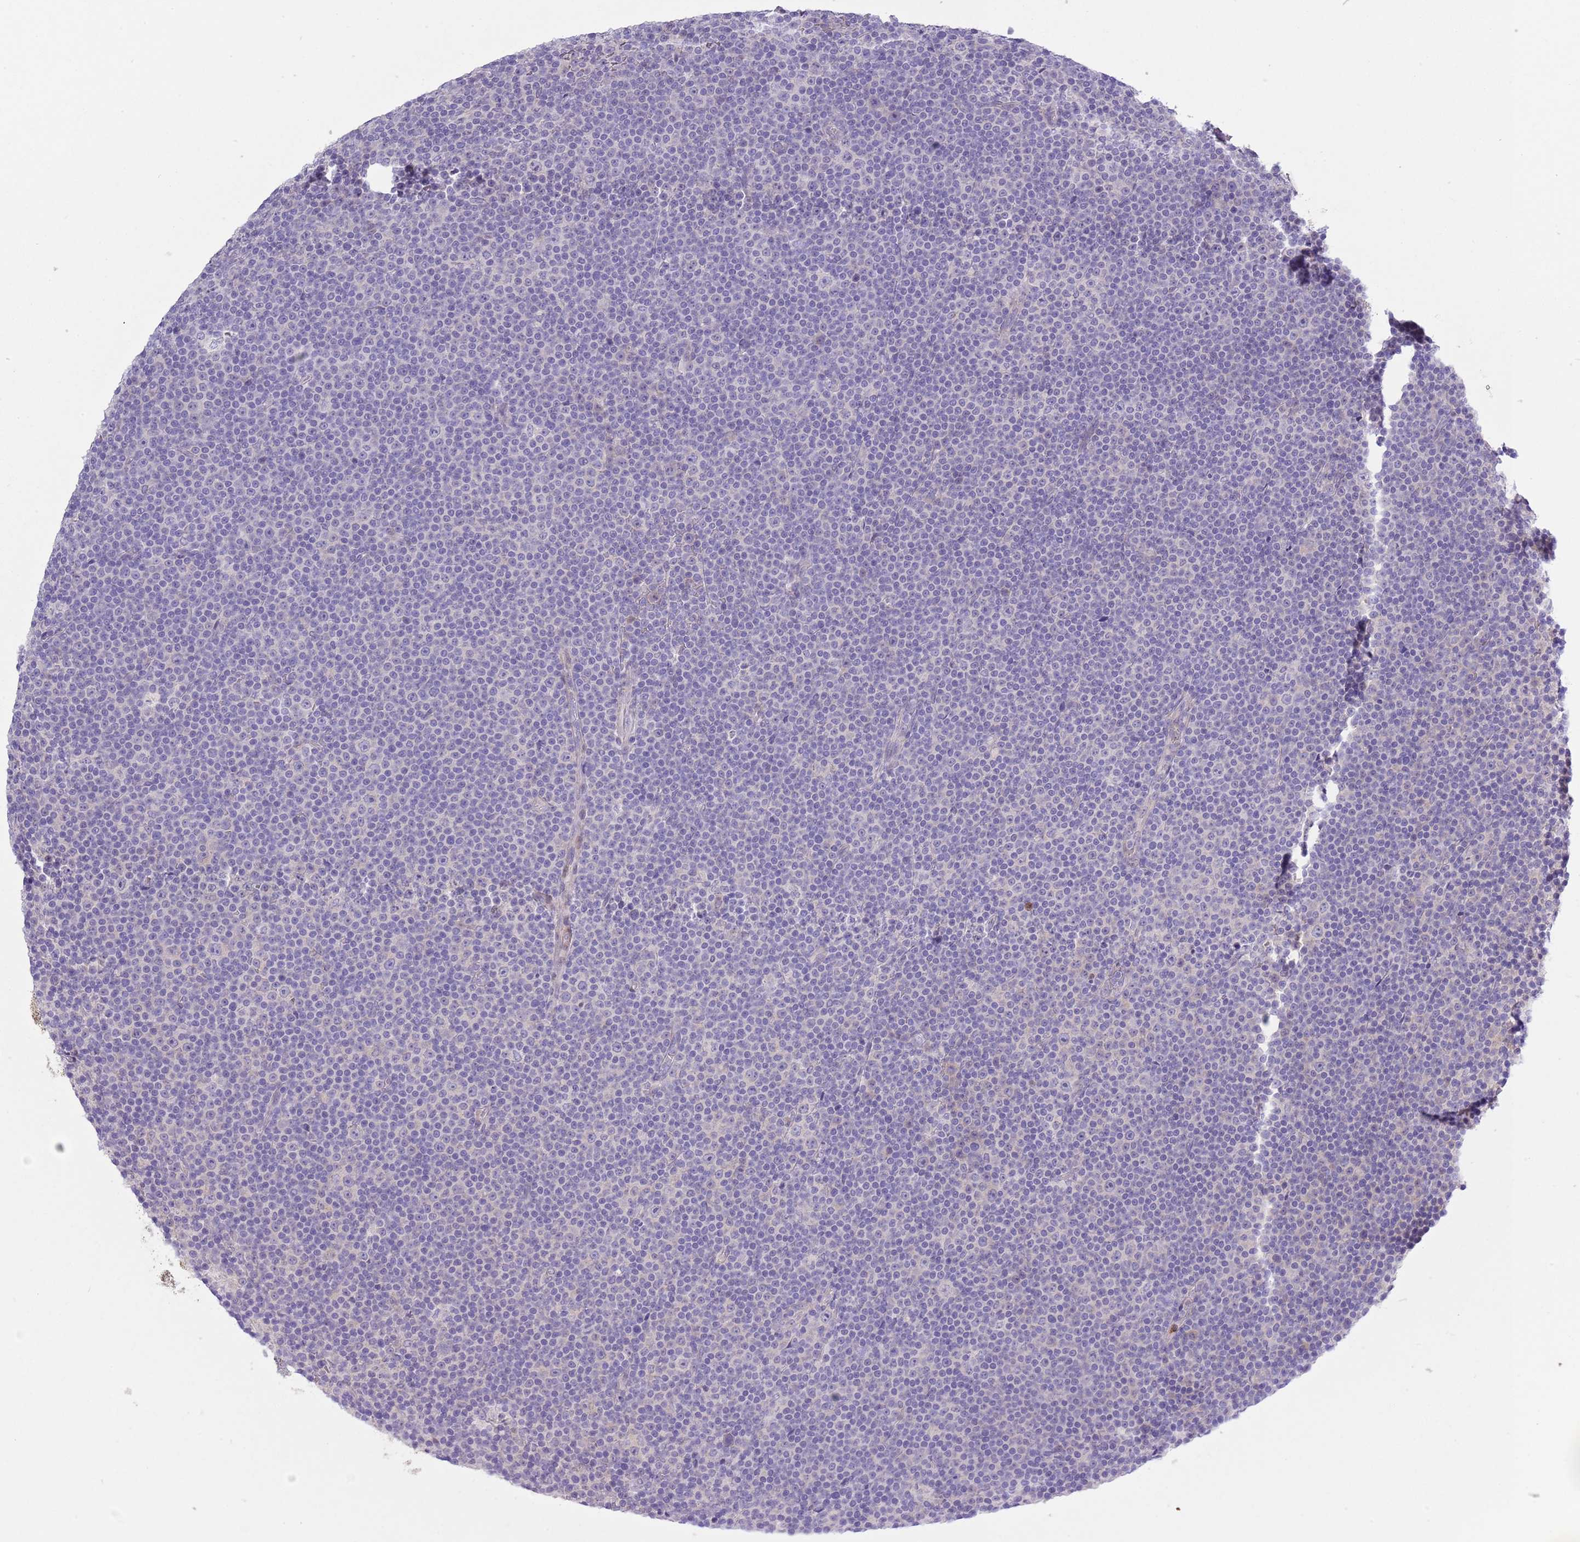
{"staining": {"intensity": "negative", "quantity": "none", "location": "none"}, "tissue": "lymphoma", "cell_type": "Tumor cells", "image_type": "cancer", "snomed": [{"axis": "morphology", "description": "Malignant lymphoma, non-Hodgkin's type, Low grade"}, {"axis": "topography", "description": "Lymph node"}], "caption": "An immunohistochemistry (IHC) photomicrograph of malignant lymphoma, non-Hodgkin's type (low-grade) is shown. There is no staining in tumor cells of malignant lymphoma, non-Hodgkin's type (low-grade).", "gene": "ZFP2", "patient": {"sex": "female", "age": 67}}